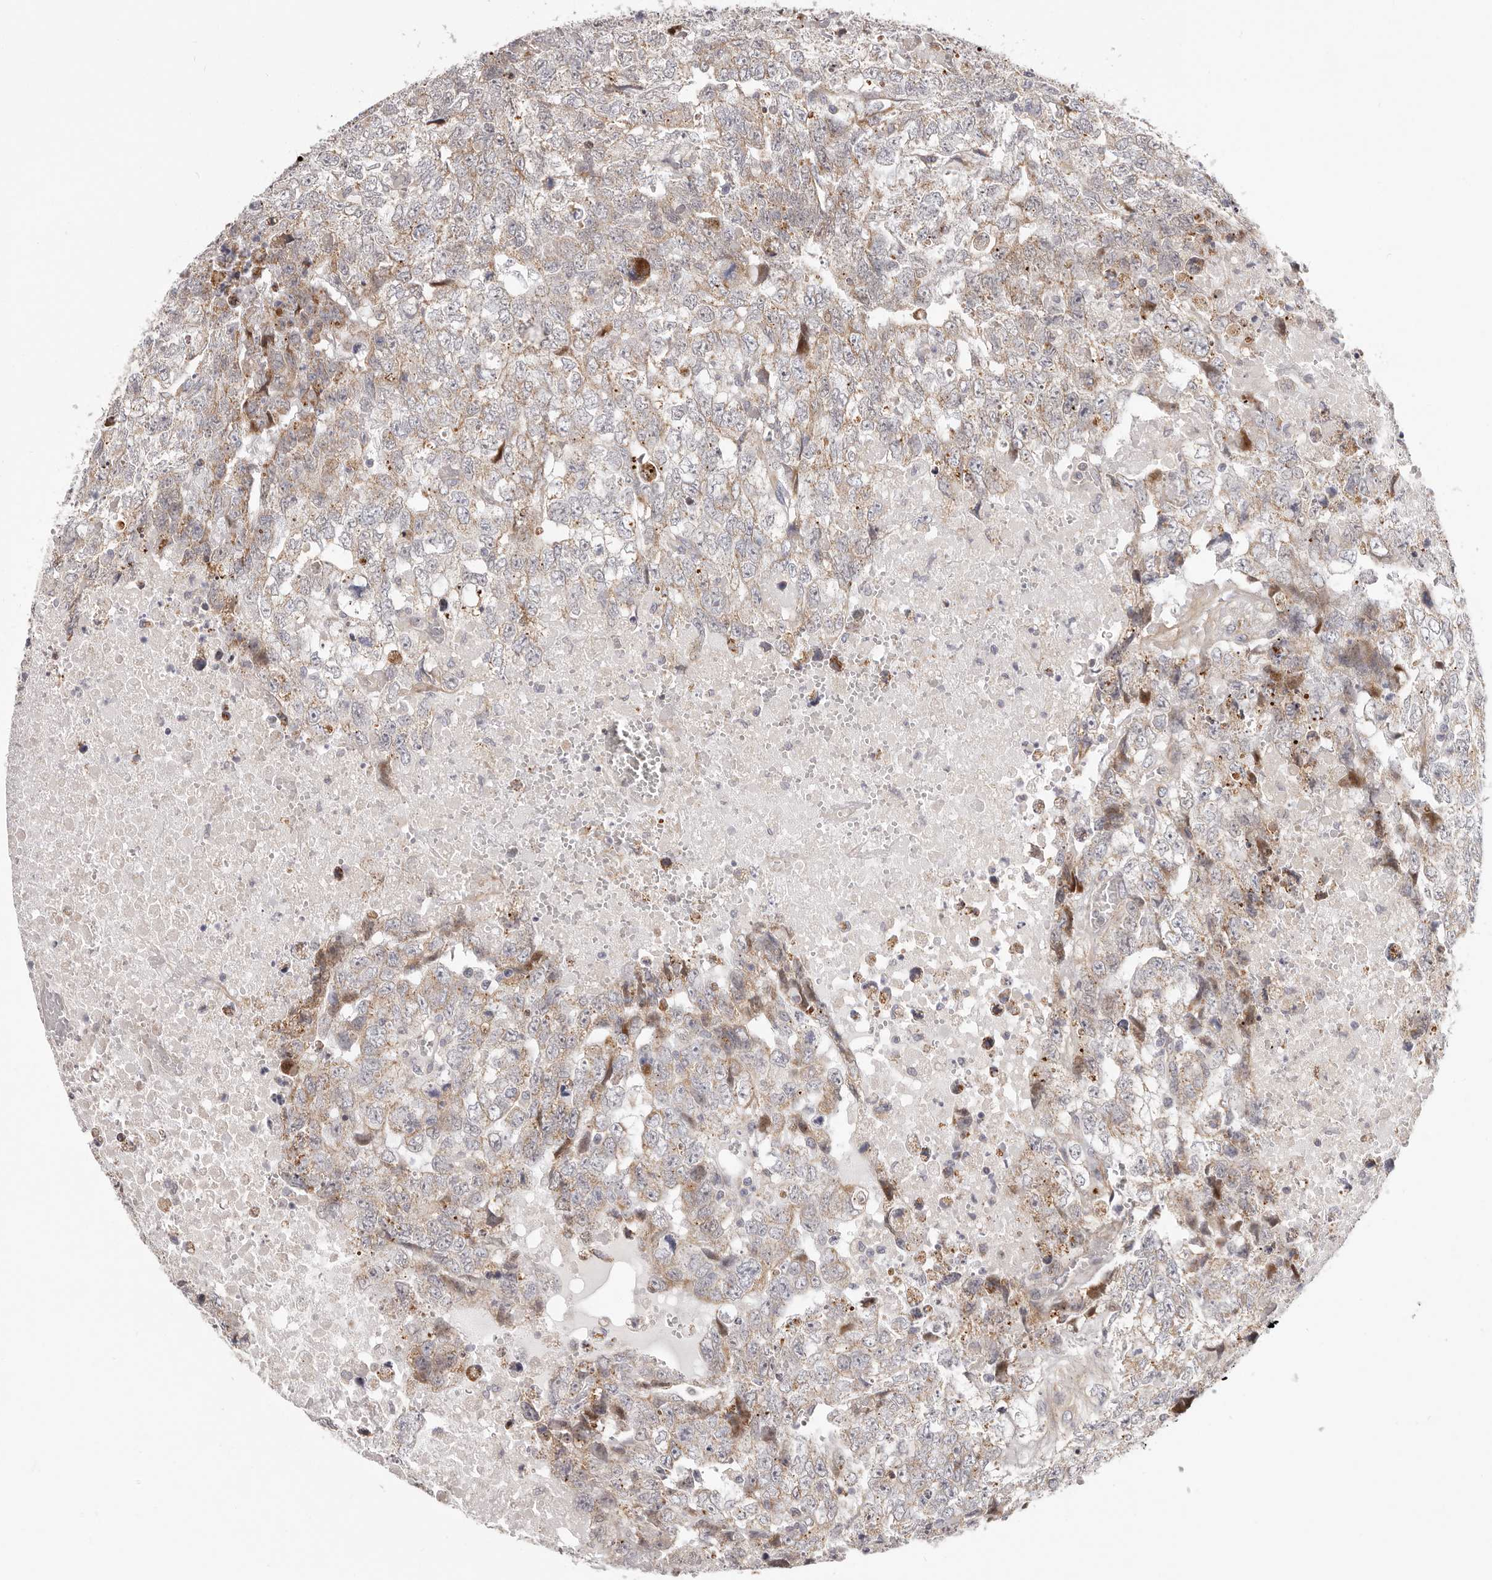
{"staining": {"intensity": "weak", "quantity": "25%-75%", "location": "cytoplasmic/membranous"}, "tissue": "testis cancer", "cell_type": "Tumor cells", "image_type": "cancer", "snomed": [{"axis": "morphology", "description": "Carcinoma, Embryonal, NOS"}, {"axis": "topography", "description": "Testis"}], "caption": "Immunohistochemistry of testis cancer (embryonal carcinoma) reveals low levels of weak cytoplasmic/membranous staining in approximately 25%-75% of tumor cells. (IHC, brightfield microscopy, high magnification).", "gene": "MRPS10", "patient": {"sex": "male", "age": 37}}